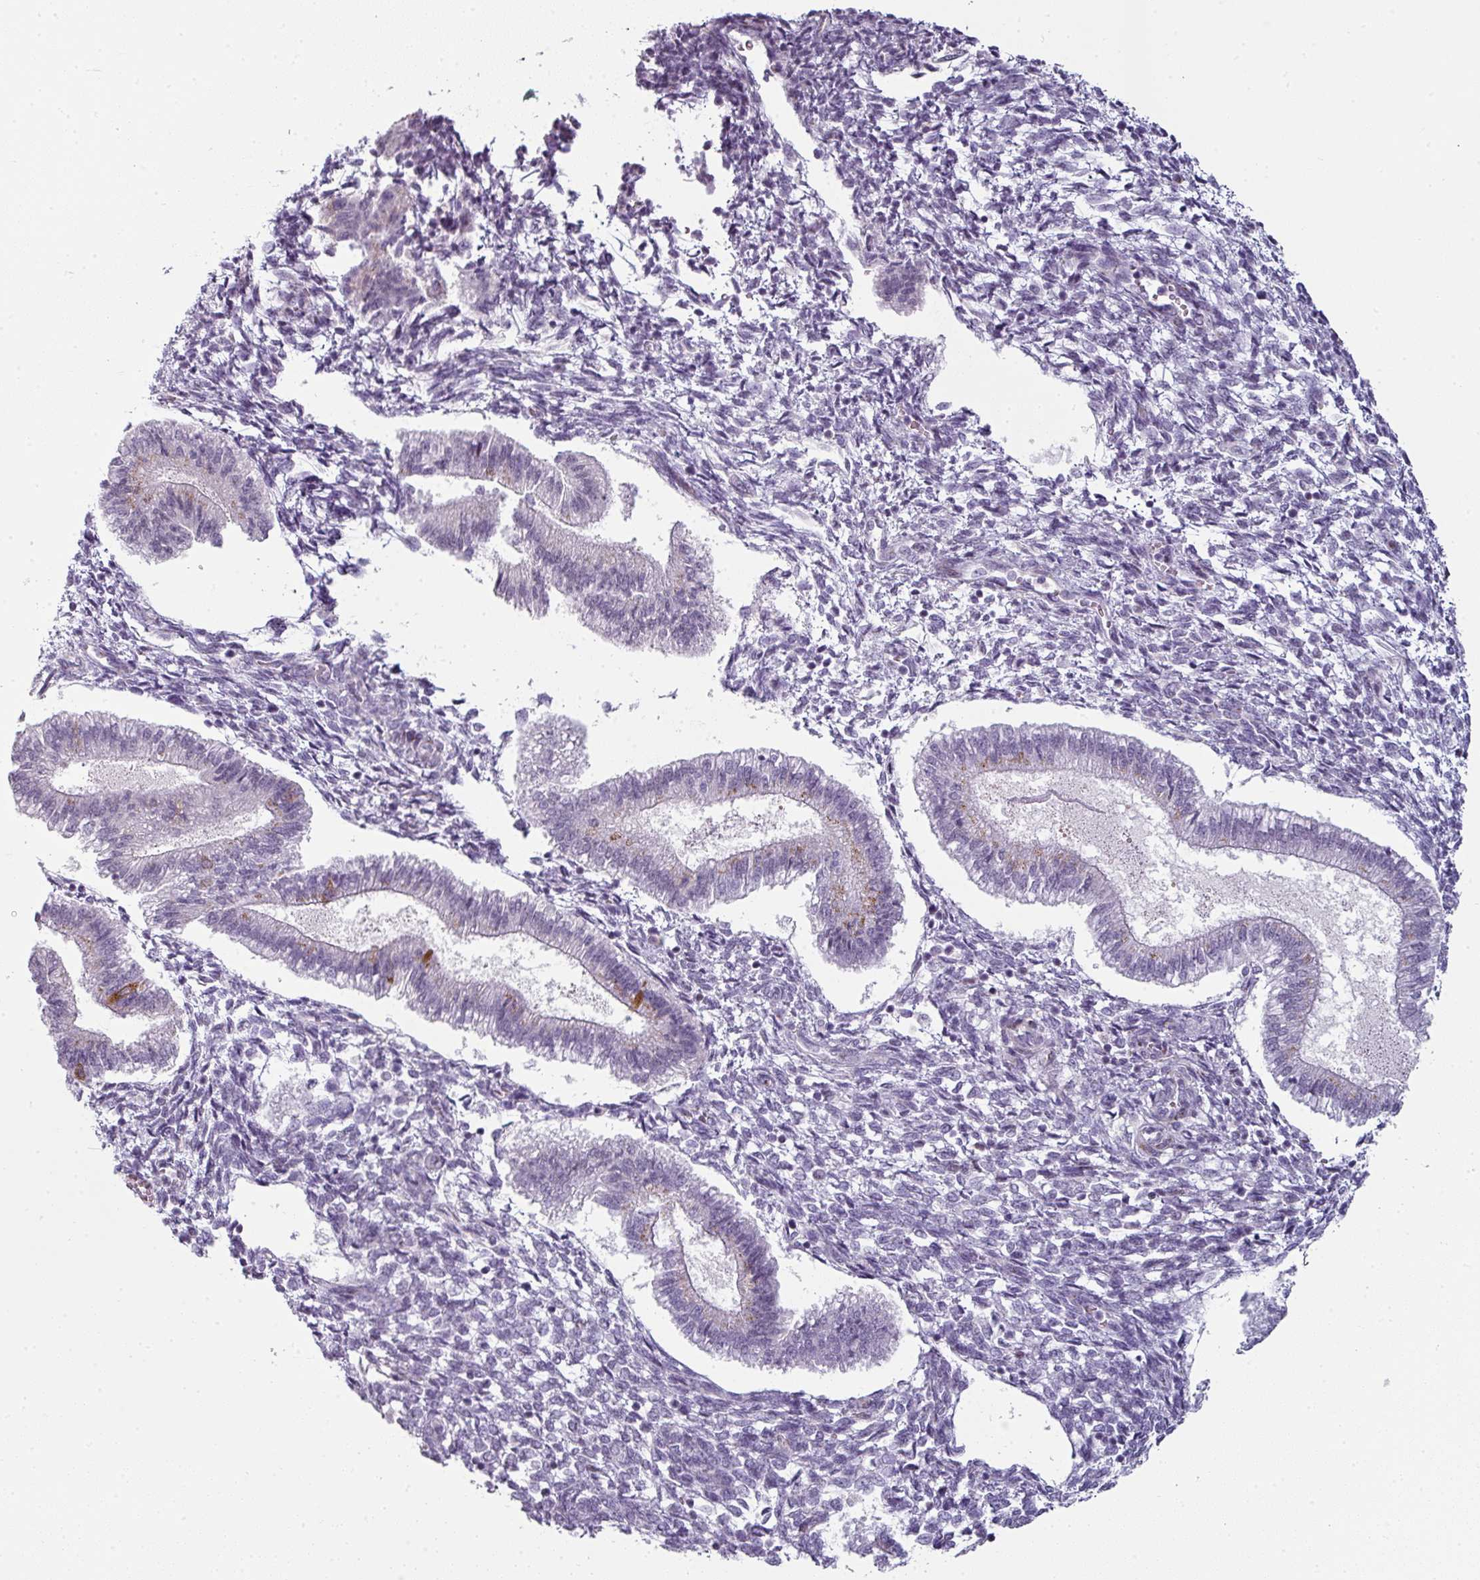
{"staining": {"intensity": "negative", "quantity": "none", "location": "none"}, "tissue": "endometrium", "cell_type": "Cells in endometrial stroma", "image_type": "normal", "snomed": [{"axis": "morphology", "description": "Normal tissue, NOS"}, {"axis": "topography", "description": "Endometrium"}], "caption": "An image of human endometrium is negative for staining in cells in endometrial stroma.", "gene": "SYT8", "patient": {"sex": "female", "age": 25}}